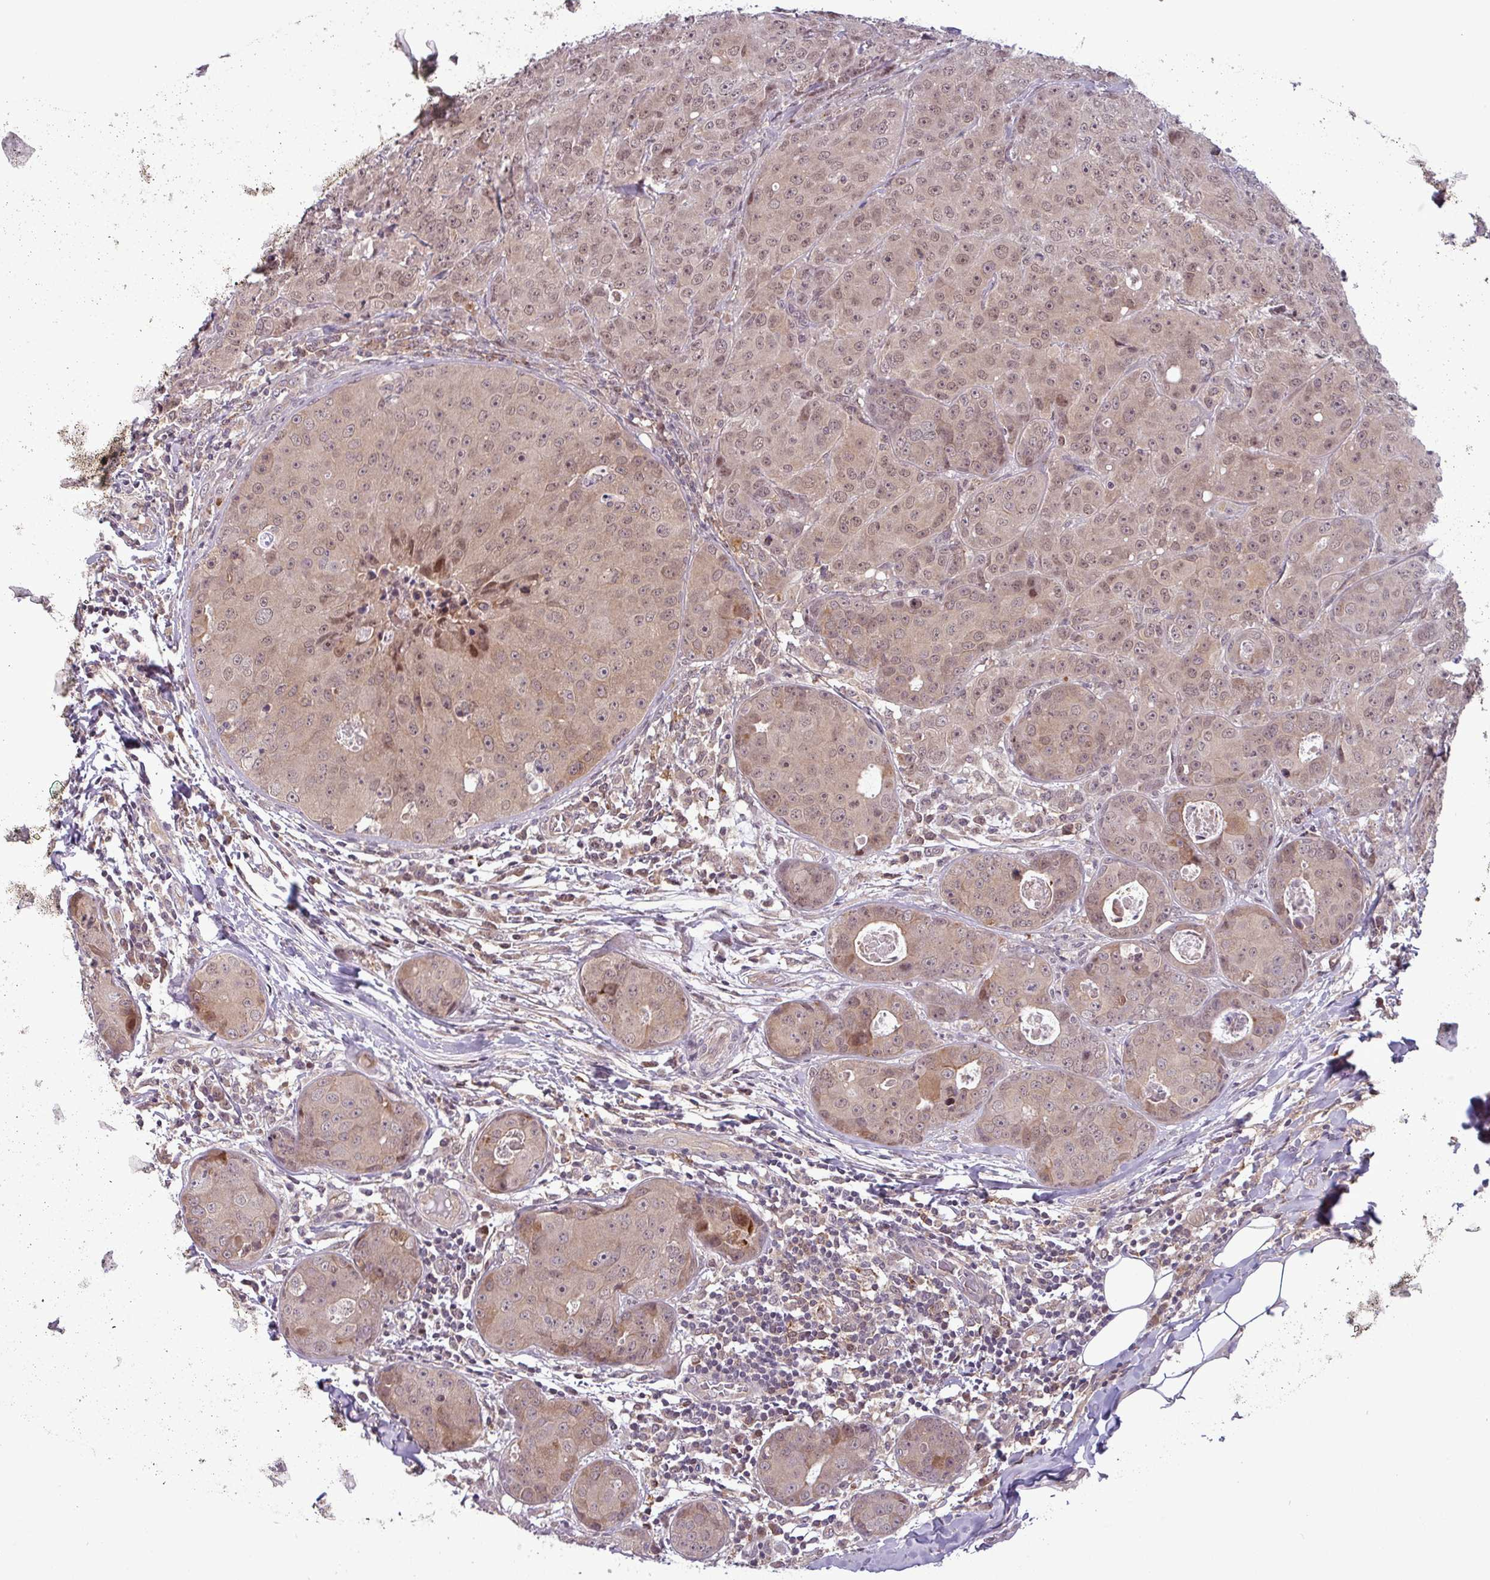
{"staining": {"intensity": "weak", "quantity": ">75%", "location": "cytoplasmic/membranous,nuclear"}, "tissue": "breast cancer", "cell_type": "Tumor cells", "image_type": "cancer", "snomed": [{"axis": "morphology", "description": "Duct carcinoma"}, {"axis": "topography", "description": "Breast"}], "caption": "Immunohistochemistry micrograph of neoplastic tissue: breast invasive ductal carcinoma stained using IHC demonstrates low levels of weak protein expression localized specifically in the cytoplasmic/membranous and nuclear of tumor cells, appearing as a cytoplasmic/membranous and nuclear brown color.", "gene": "NPFFR1", "patient": {"sex": "female", "age": 43}}